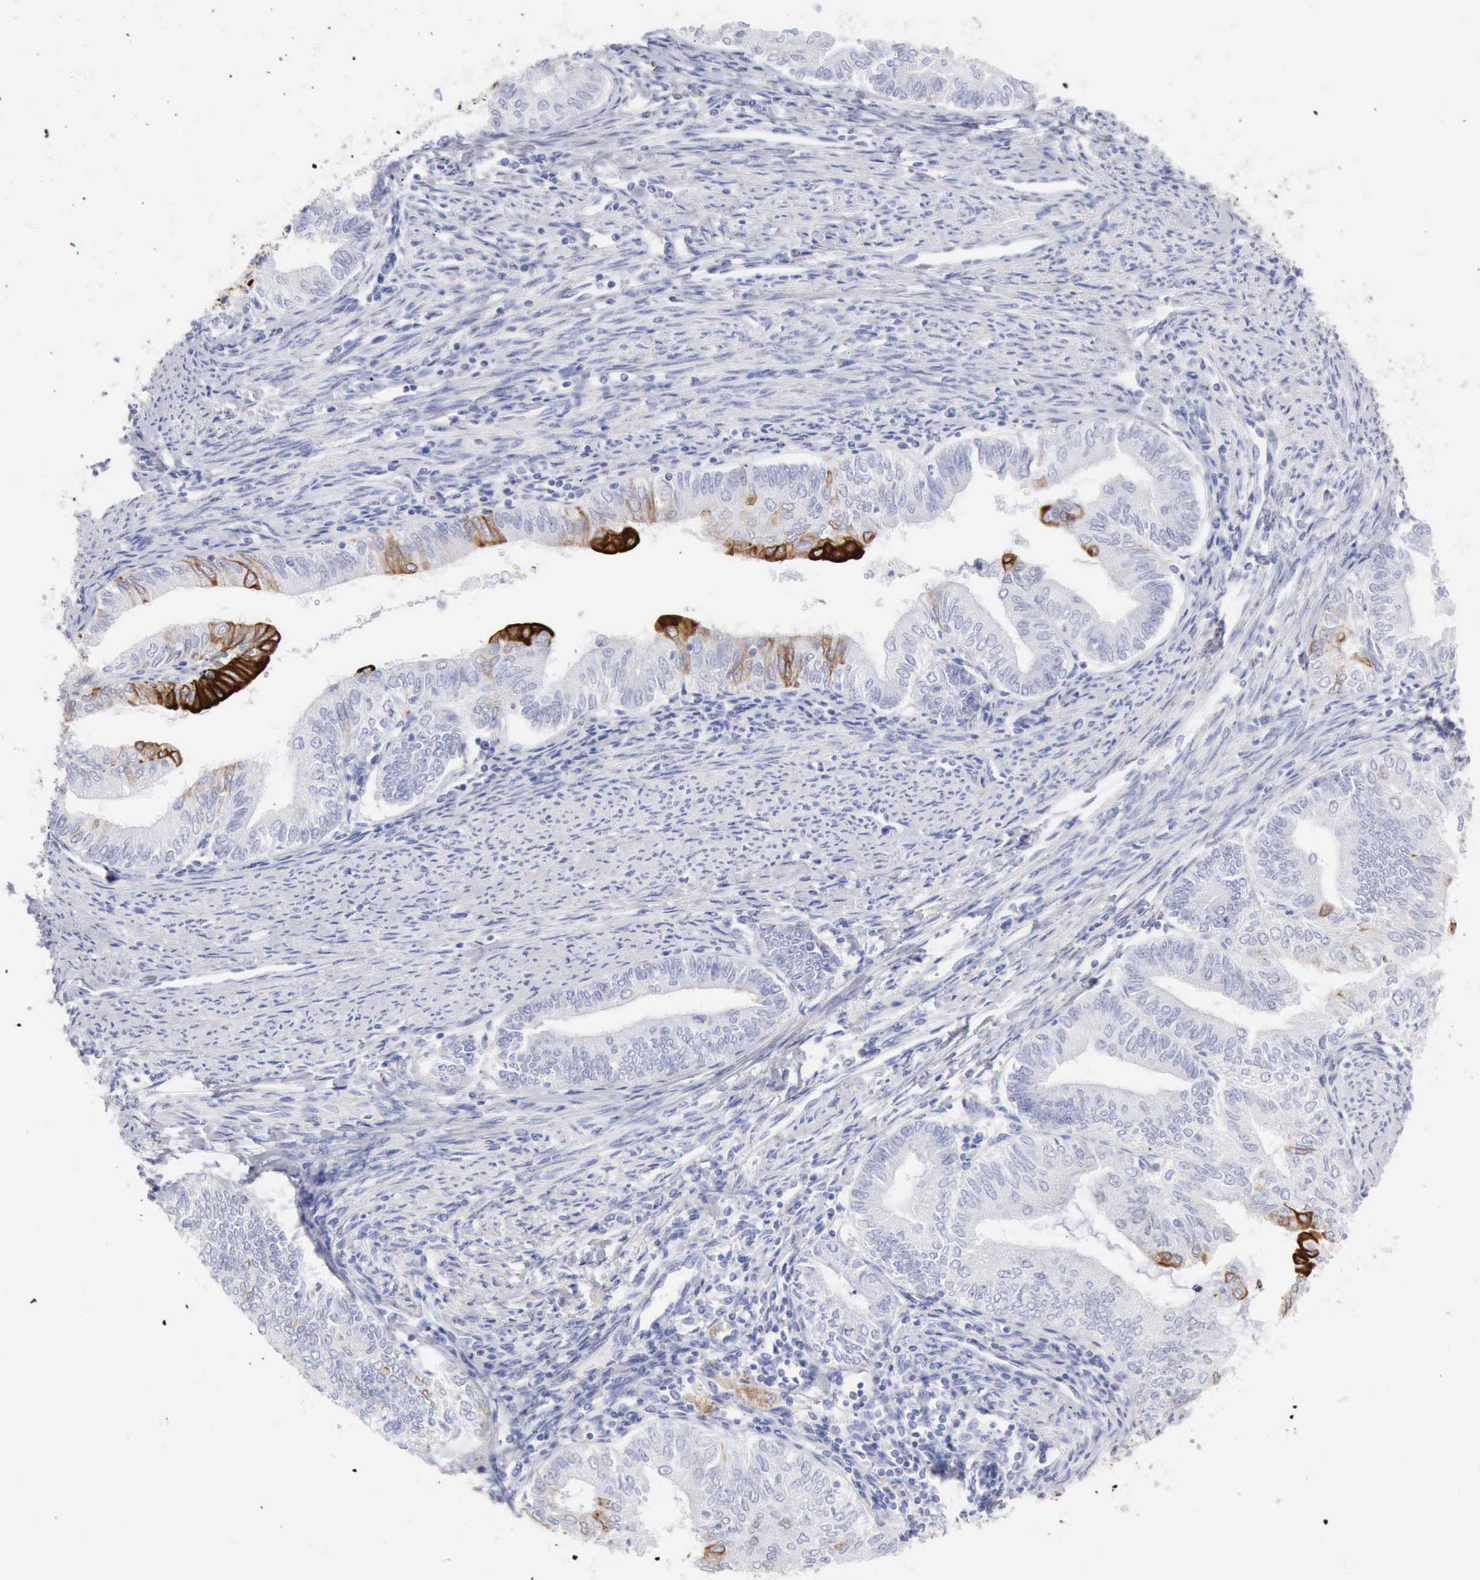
{"staining": {"intensity": "moderate", "quantity": "<25%", "location": "cytoplasmic/membranous"}, "tissue": "endometrial cancer", "cell_type": "Tumor cells", "image_type": "cancer", "snomed": [{"axis": "morphology", "description": "Adenocarcinoma, NOS"}, {"axis": "topography", "description": "Endometrium"}], "caption": "This photomicrograph reveals immunohistochemistry (IHC) staining of human endometrial adenocarcinoma, with low moderate cytoplasmic/membranous staining in about <25% of tumor cells.", "gene": "KRT5", "patient": {"sex": "female", "age": 66}}